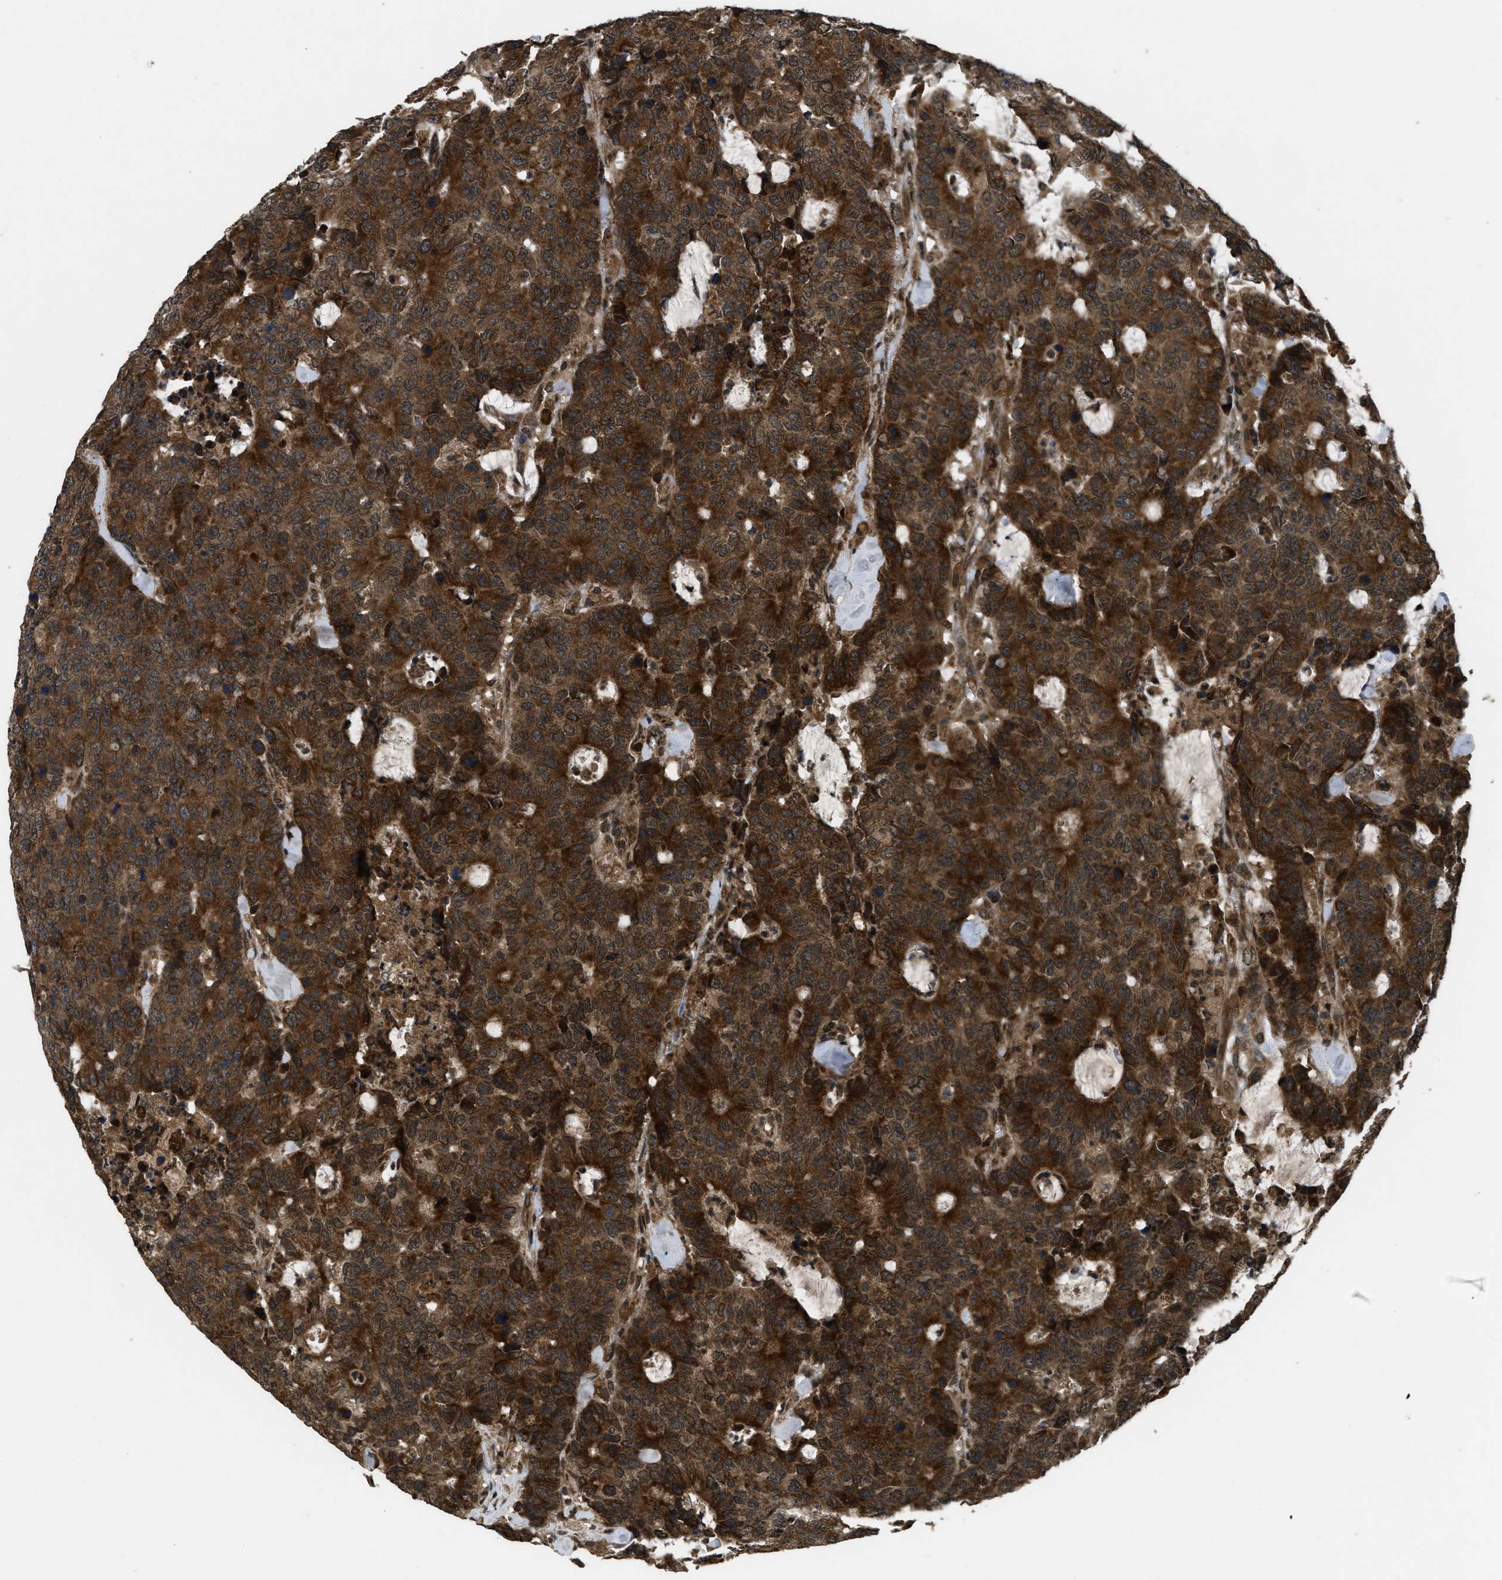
{"staining": {"intensity": "strong", "quantity": "25%-75%", "location": "cytoplasmic/membranous"}, "tissue": "colorectal cancer", "cell_type": "Tumor cells", "image_type": "cancer", "snomed": [{"axis": "morphology", "description": "Adenocarcinoma, NOS"}, {"axis": "topography", "description": "Colon"}], "caption": "A brown stain labels strong cytoplasmic/membranous staining of a protein in human adenocarcinoma (colorectal) tumor cells.", "gene": "SPTLC1", "patient": {"sex": "female", "age": 86}}